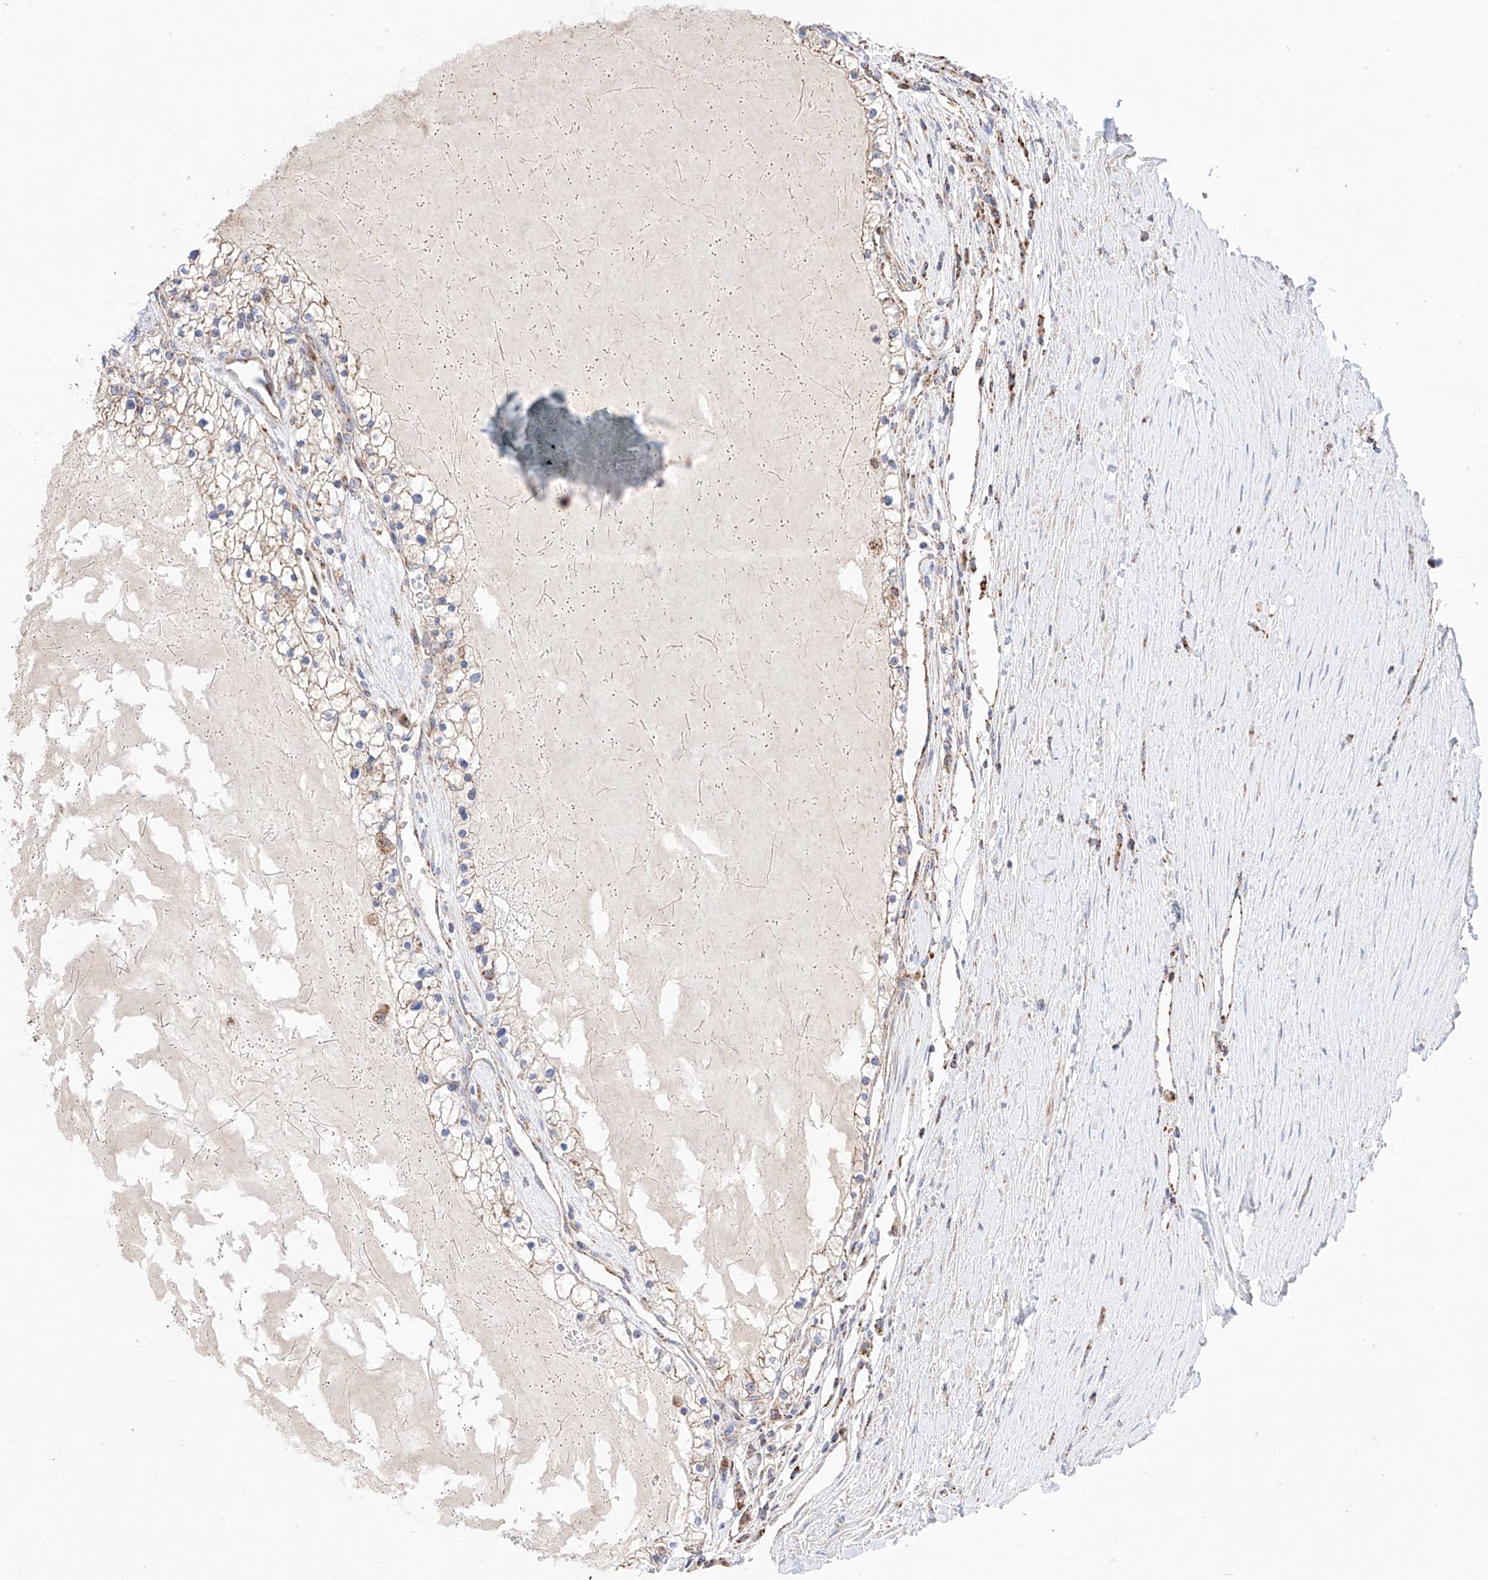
{"staining": {"intensity": "weak", "quantity": ">75%", "location": "cytoplasmic/membranous"}, "tissue": "renal cancer", "cell_type": "Tumor cells", "image_type": "cancer", "snomed": [{"axis": "morphology", "description": "Normal tissue, NOS"}, {"axis": "morphology", "description": "Adenocarcinoma, NOS"}, {"axis": "topography", "description": "Kidney"}], "caption": "Renal cancer stained with immunohistochemistry displays weak cytoplasmic/membranous staining in about >75% of tumor cells.", "gene": "KTI12", "patient": {"sex": "male", "age": 68}}